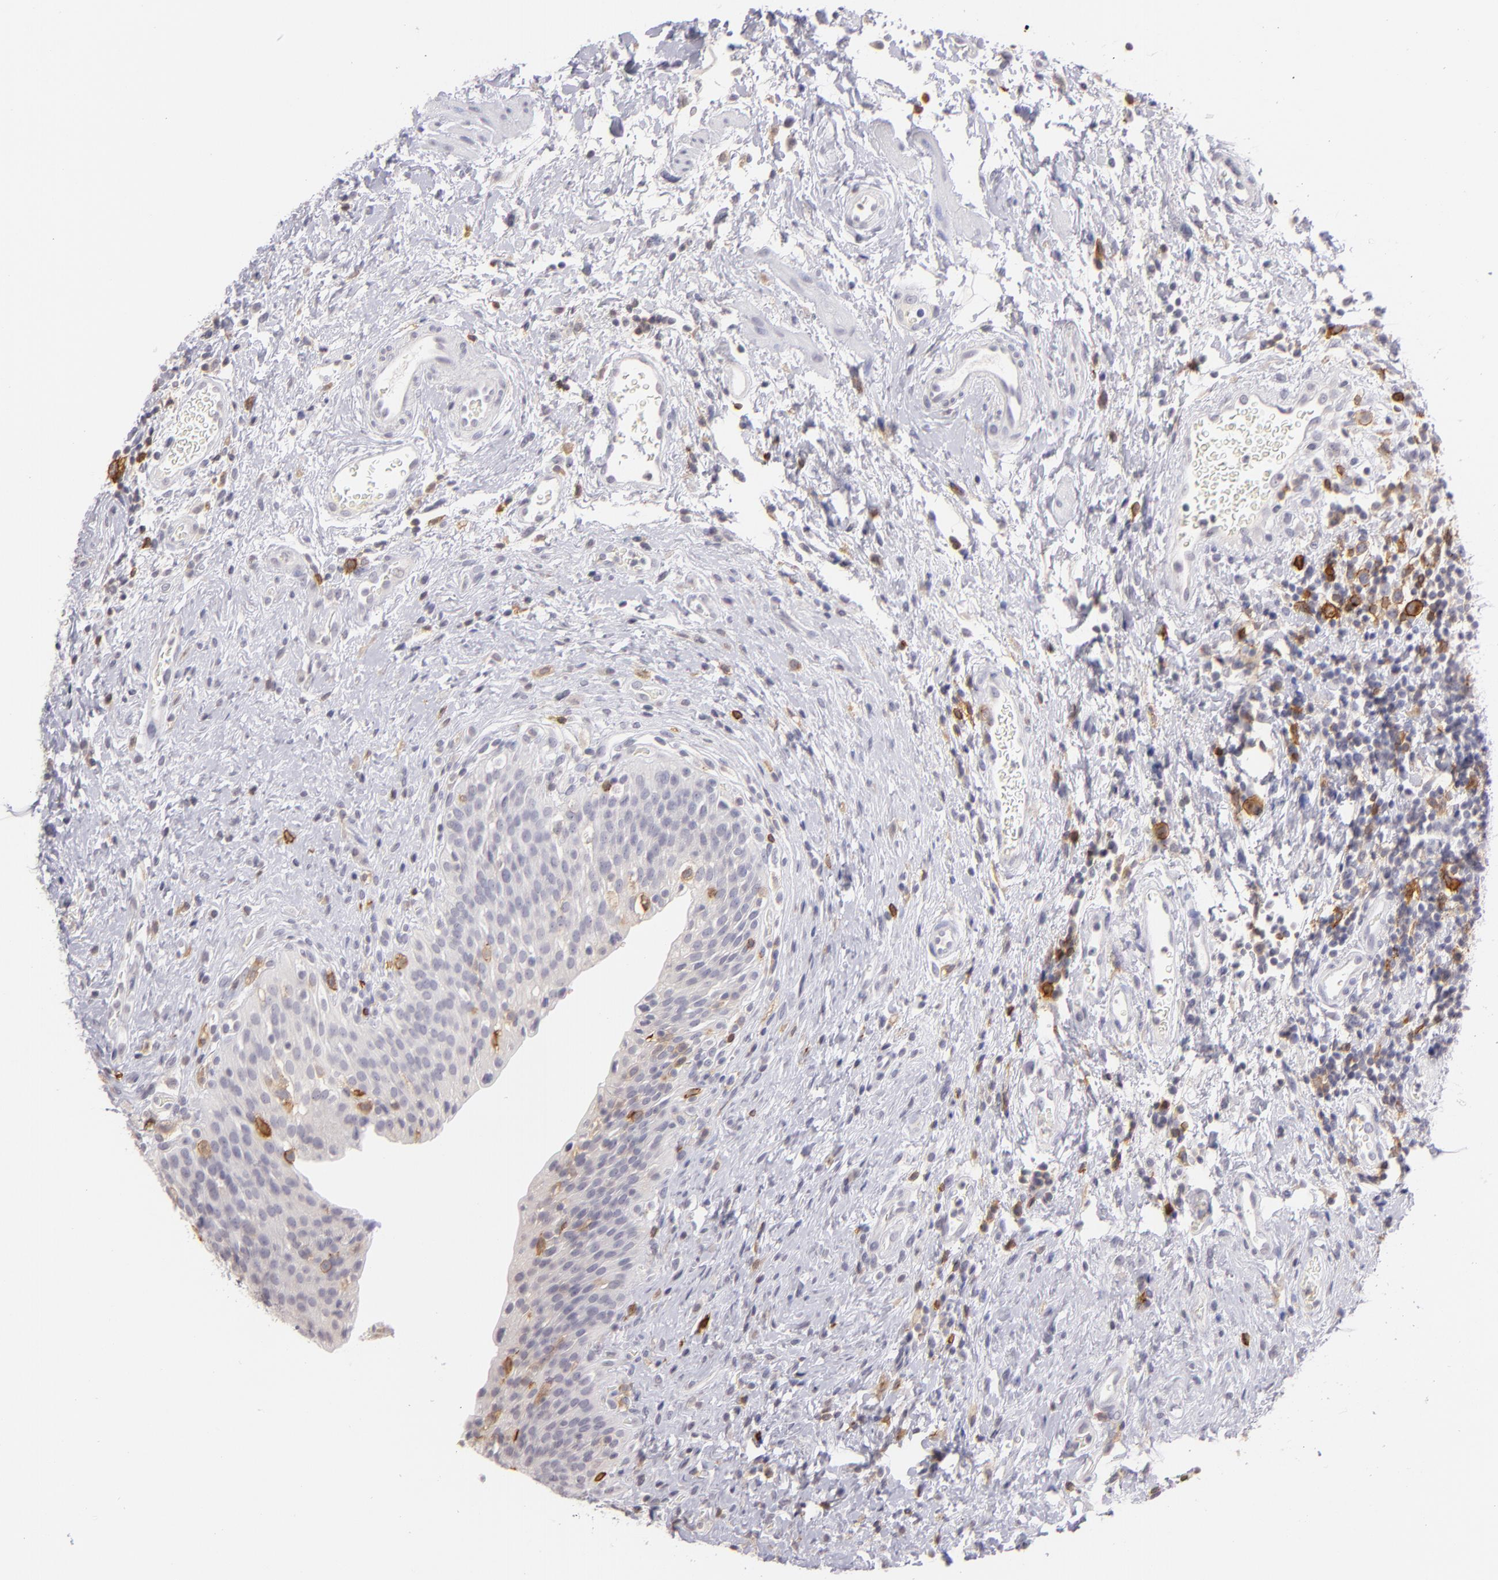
{"staining": {"intensity": "negative", "quantity": "none", "location": "none"}, "tissue": "urinary bladder", "cell_type": "Urothelial cells", "image_type": "normal", "snomed": [{"axis": "morphology", "description": "Normal tissue, NOS"}, {"axis": "topography", "description": "Urinary bladder"}], "caption": "Urothelial cells show no significant protein positivity in unremarkable urinary bladder. (Stains: DAB immunohistochemistry (IHC) with hematoxylin counter stain, Microscopy: brightfield microscopy at high magnification).", "gene": "IL2RA", "patient": {"sex": "male", "age": 51}}